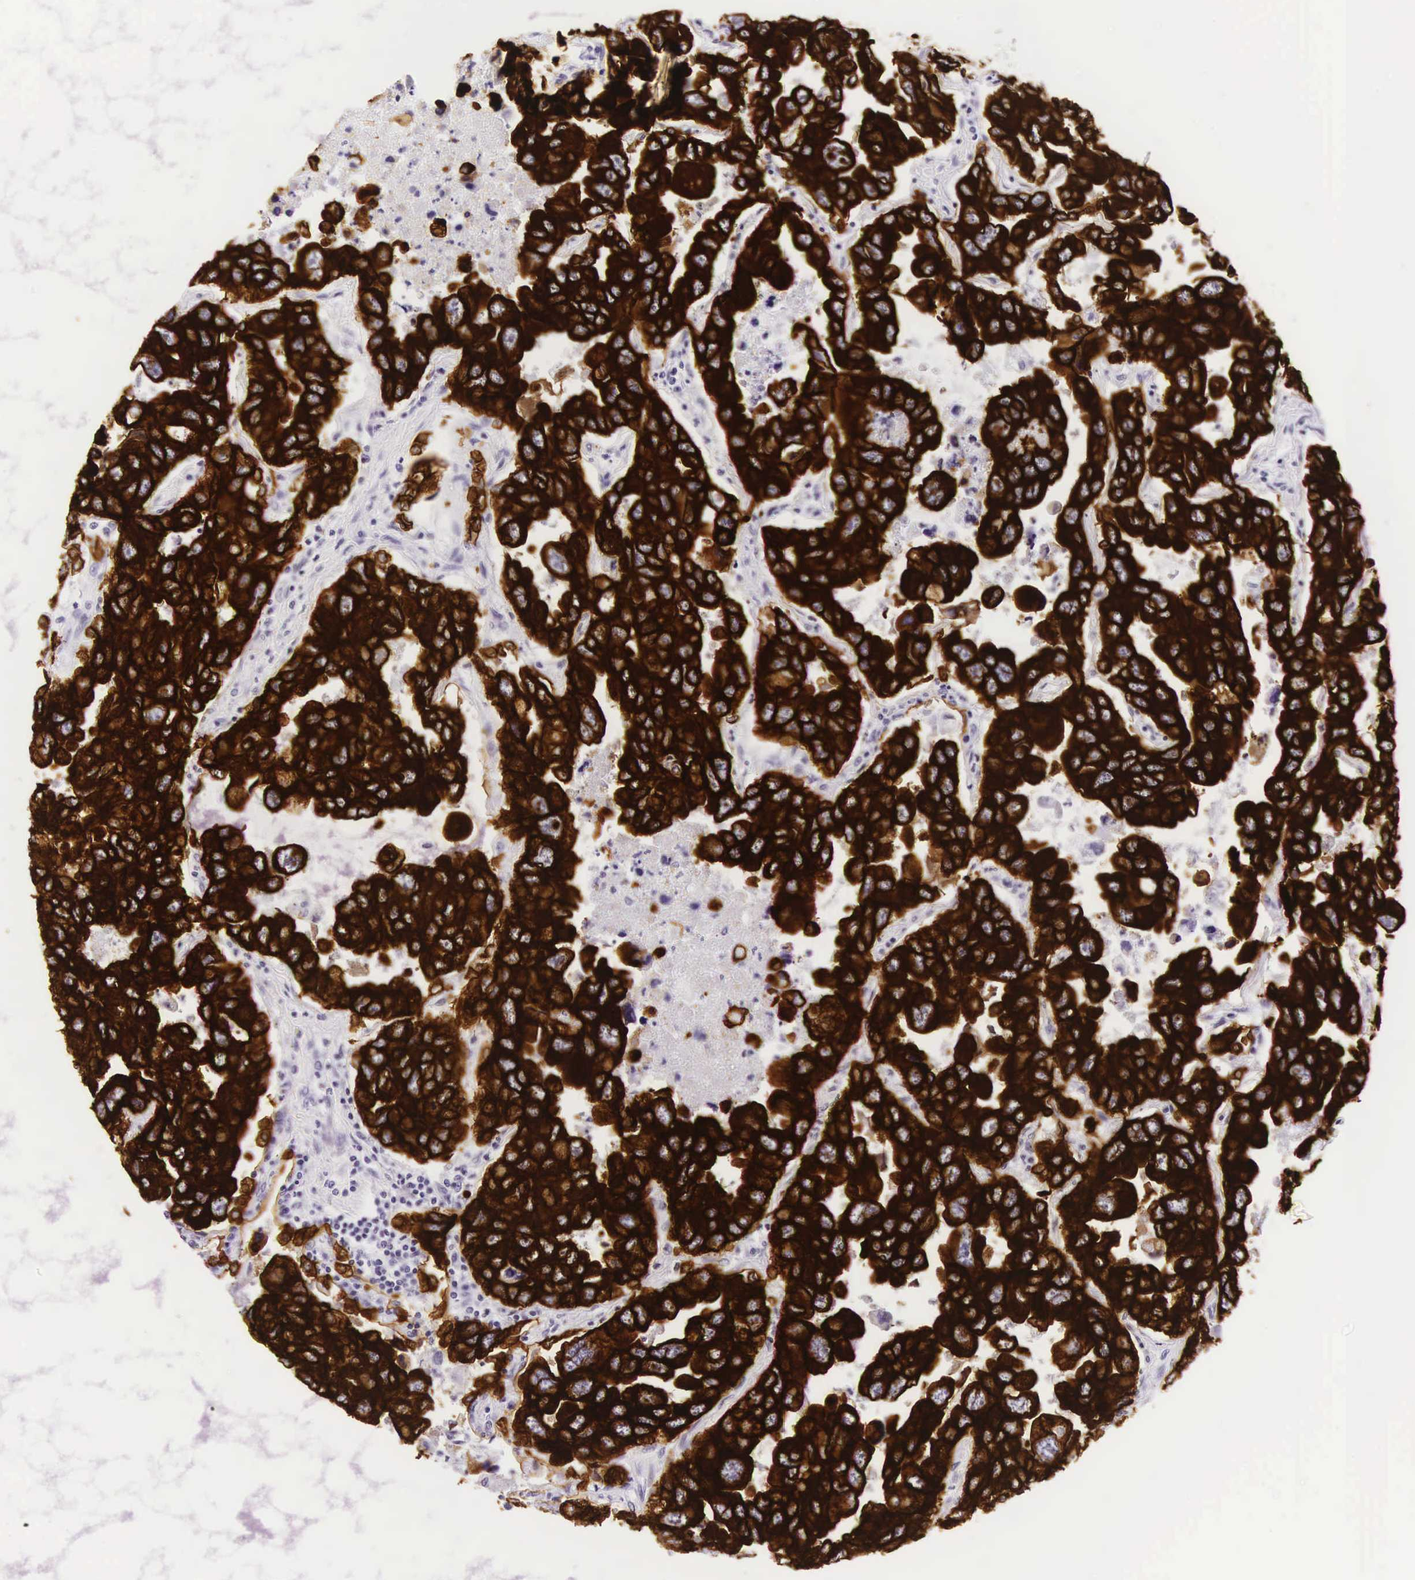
{"staining": {"intensity": "strong", "quantity": ">75%", "location": "cytoplasmic/membranous"}, "tissue": "lung cancer", "cell_type": "Tumor cells", "image_type": "cancer", "snomed": [{"axis": "morphology", "description": "Adenocarcinoma, NOS"}, {"axis": "topography", "description": "Lung"}], "caption": "An image showing strong cytoplasmic/membranous positivity in approximately >75% of tumor cells in adenocarcinoma (lung), as visualized by brown immunohistochemical staining.", "gene": "KRT18", "patient": {"sex": "male", "age": 64}}